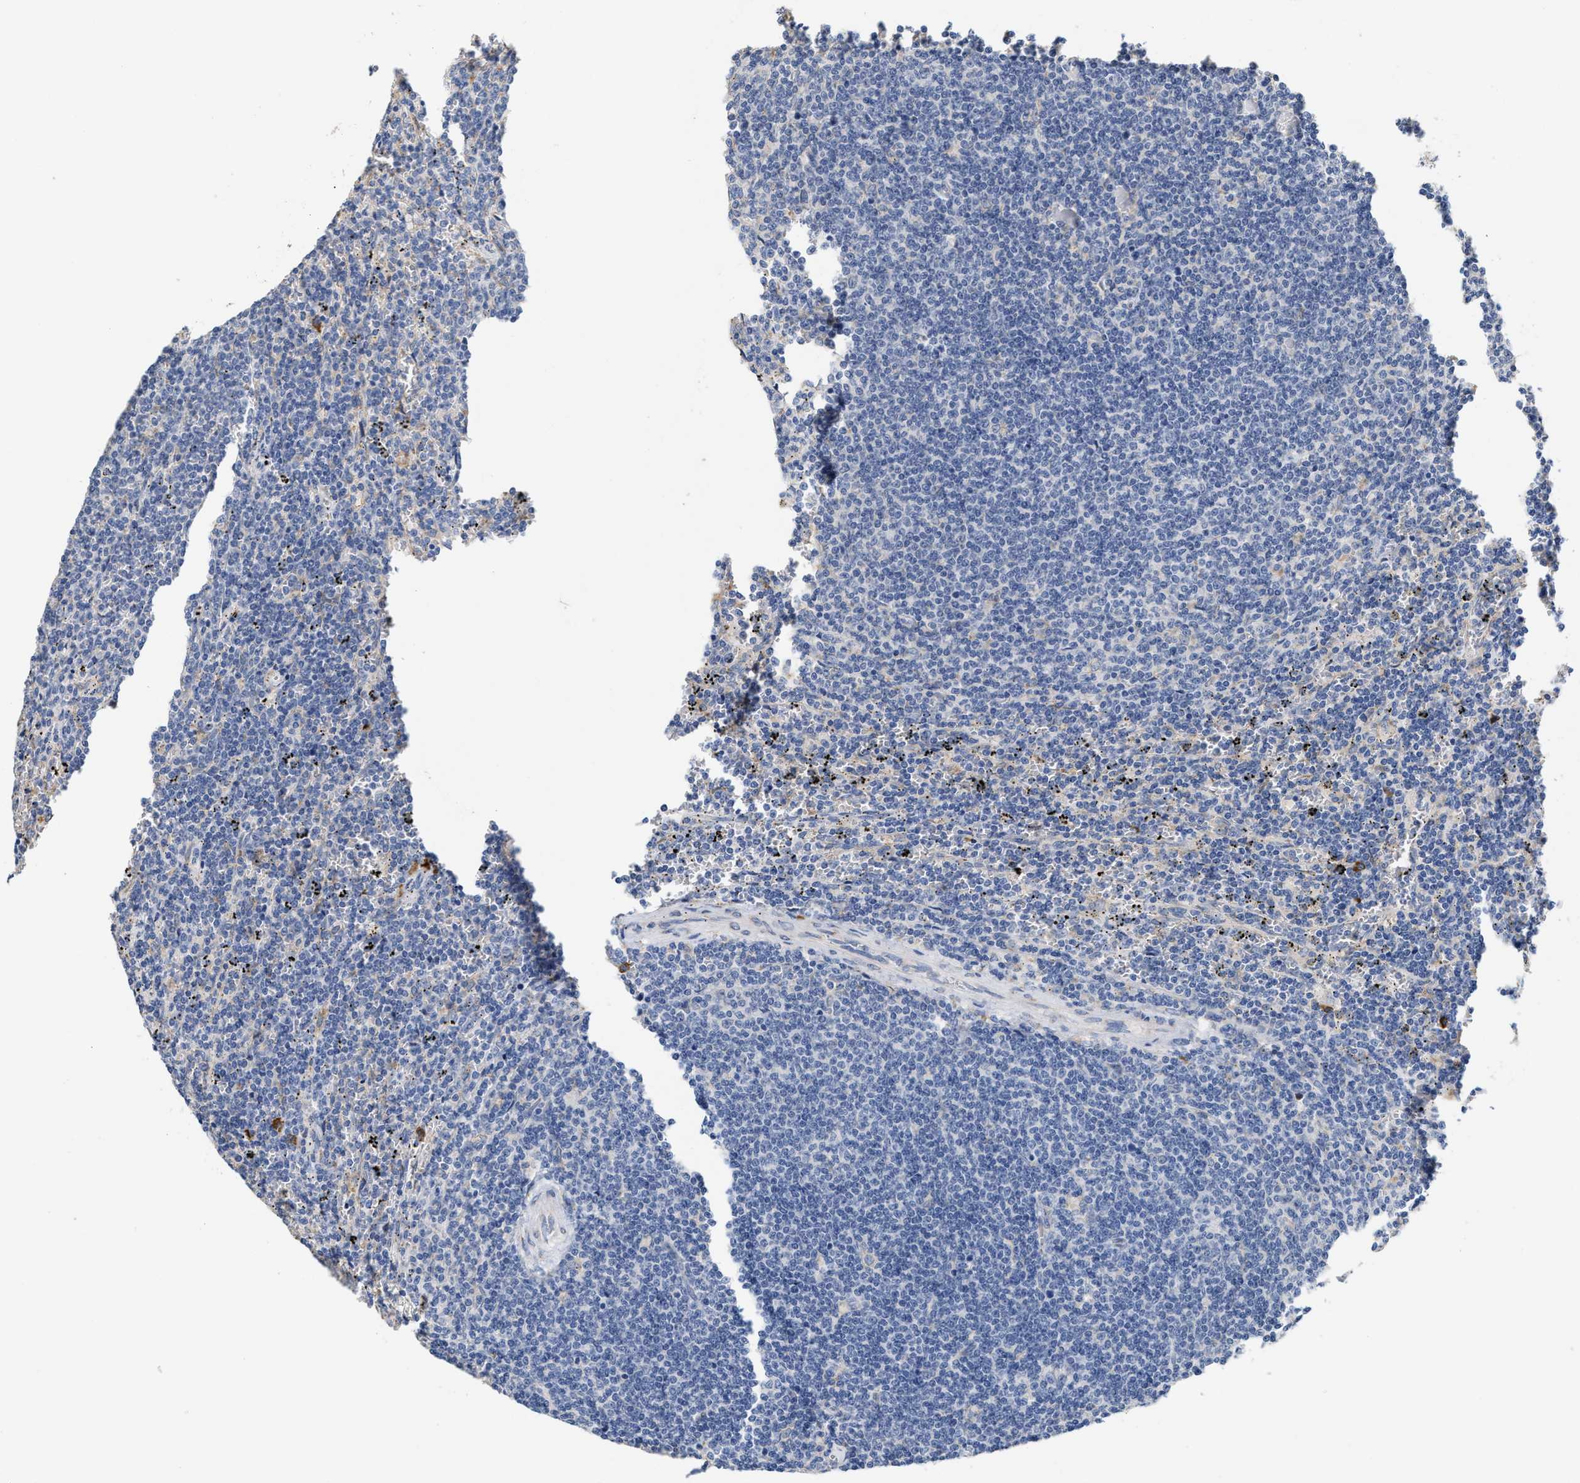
{"staining": {"intensity": "negative", "quantity": "none", "location": "none"}, "tissue": "lymphoma", "cell_type": "Tumor cells", "image_type": "cancer", "snomed": [{"axis": "morphology", "description": "Malignant lymphoma, non-Hodgkin's type, Low grade"}, {"axis": "topography", "description": "Spleen"}], "caption": "This is a histopathology image of immunohistochemistry (IHC) staining of low-grade malignant lymphoma, non-Hodgkin's type, which shows no expression in tumor cells.", "gene": "RYR2", "patient": {"sex": "female", "age": 50}}